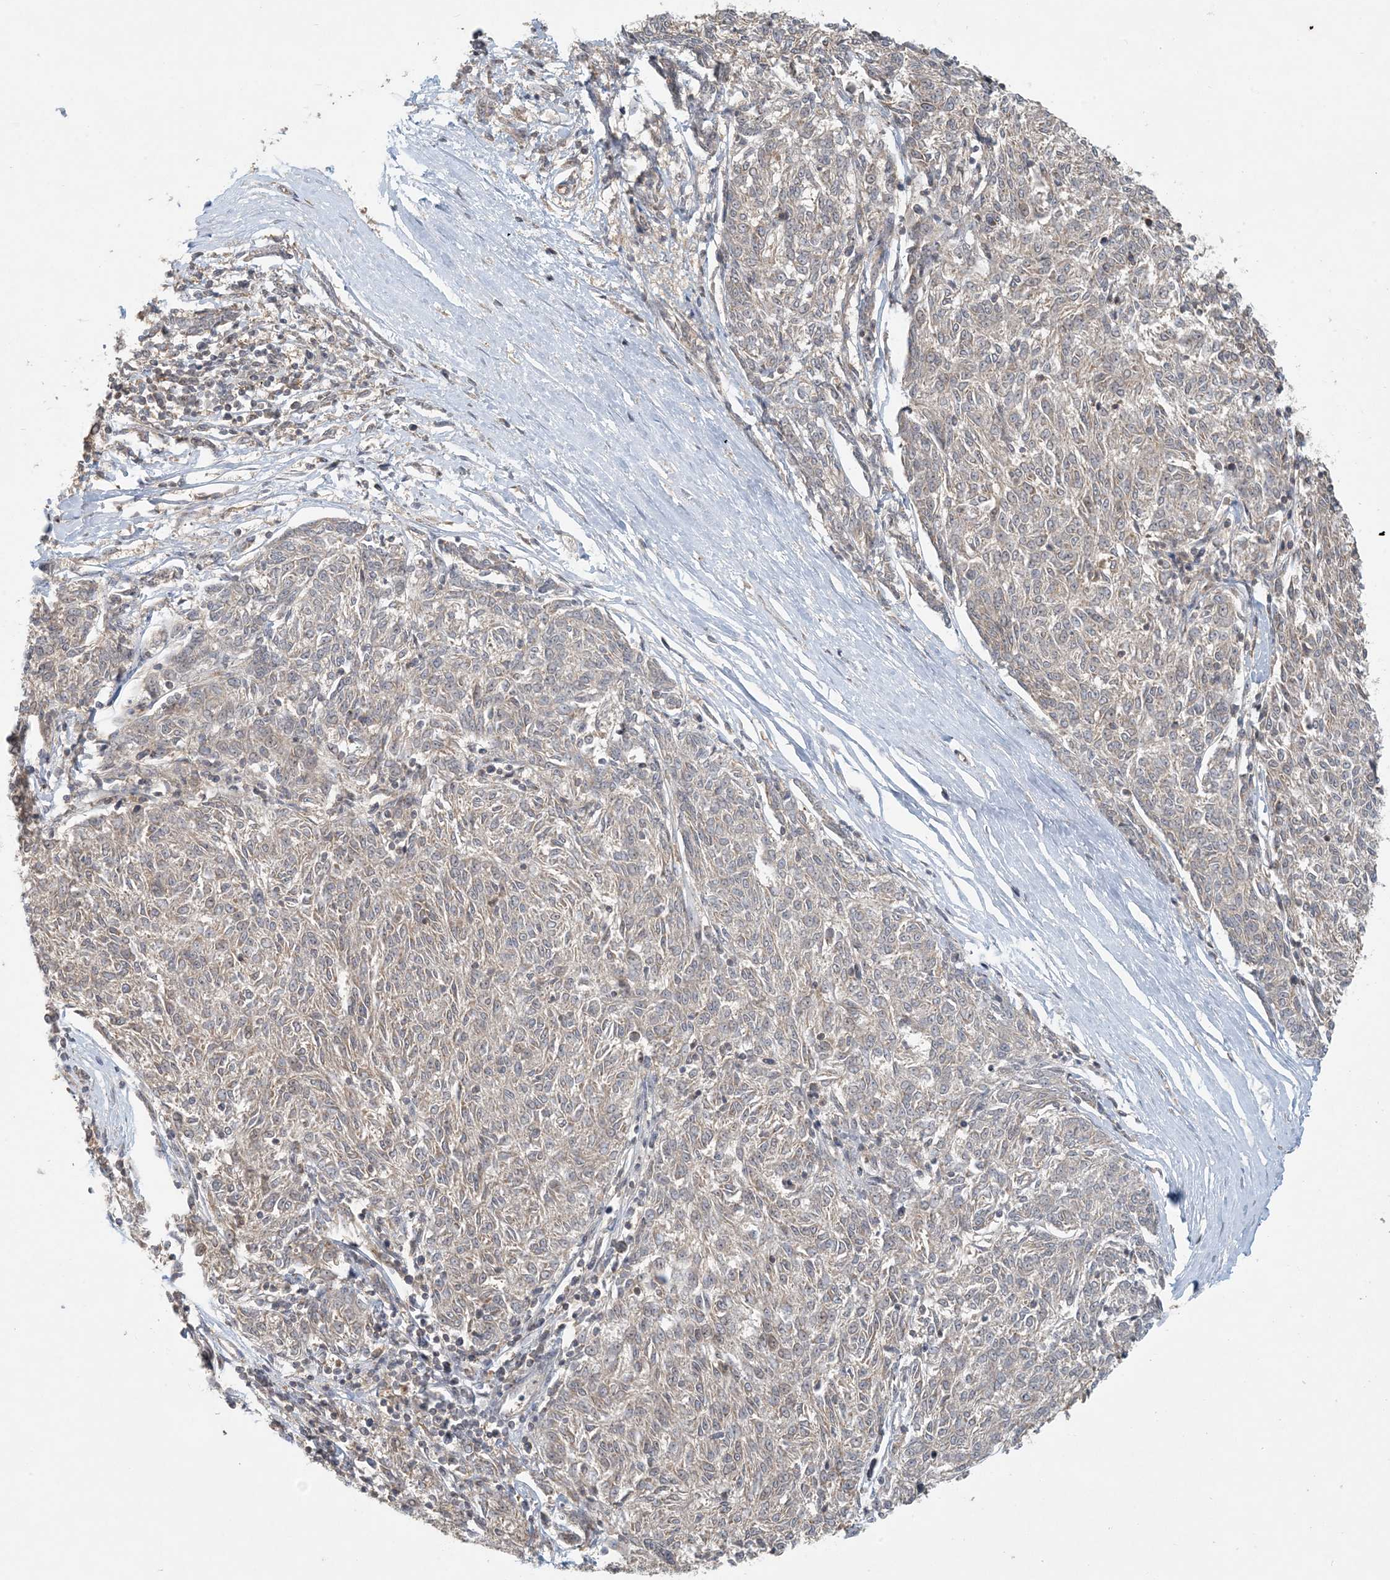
{"staining": {"intensity": "weak", "quantity": "<25%", "location": "cytoplasmic/membranous"}, "tissue": "melanoma", "cell_type": "Tumor cells", "image_type": "cancer", "snomed": [{"axis": "morphology", "description": "Malignant melanoma, NOS"}, {"axis": "topography", "description": "Skin"}], "caption": "Immunohistochemistry photomicrograph of neoplastic tissue: human melanoma stained with DAB (3,3'-diaminobenzidine) reveals no significant protein positivity in tumor cells.", "gene": "OBI1", "patient": {"sex": "female", "age": 72}}